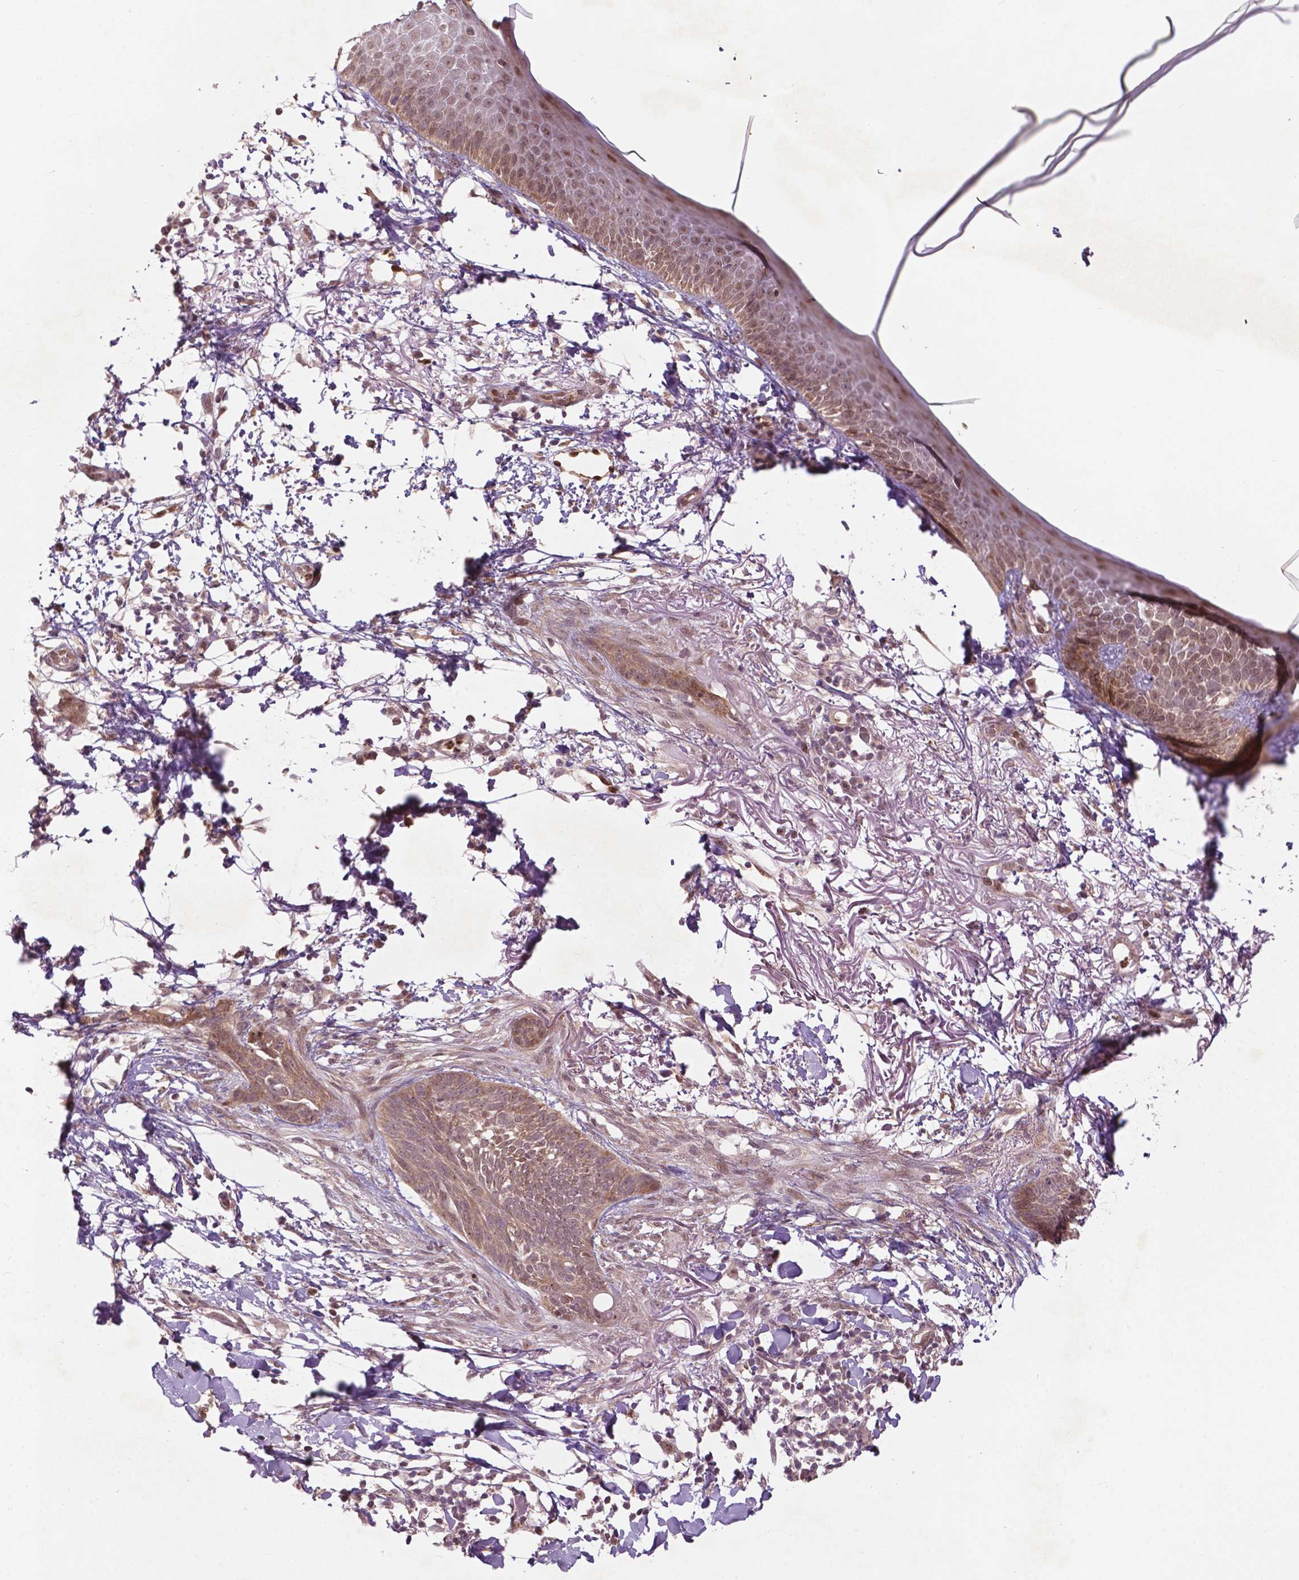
{"staining": {"intensity": "weak", "quantity": ">75%", "location": "cytoplasmic/membranous"}, "tissue": "skin cancer", "cell_type": "Tumor cells", "image_type": "cancer", "snomed": [{"axis": "morphology", "description": "Normal tissue, NOS"}, {"axis": "morphology", "description": "Basal cell carcinoma"}, {"axis": "topography", "description": "Skin"}], "caption": "Tumor cells display low levels of weak cytoplasmic/membranous staining in about >75% of cells in human basal cell carcinoma (skin). (DAB (3,3'-diaminobenzidine) IHC with brightfield microscopy, high magnification).", "gene": "NFAT5", "patient": {"sex": "male", "age": 84}}